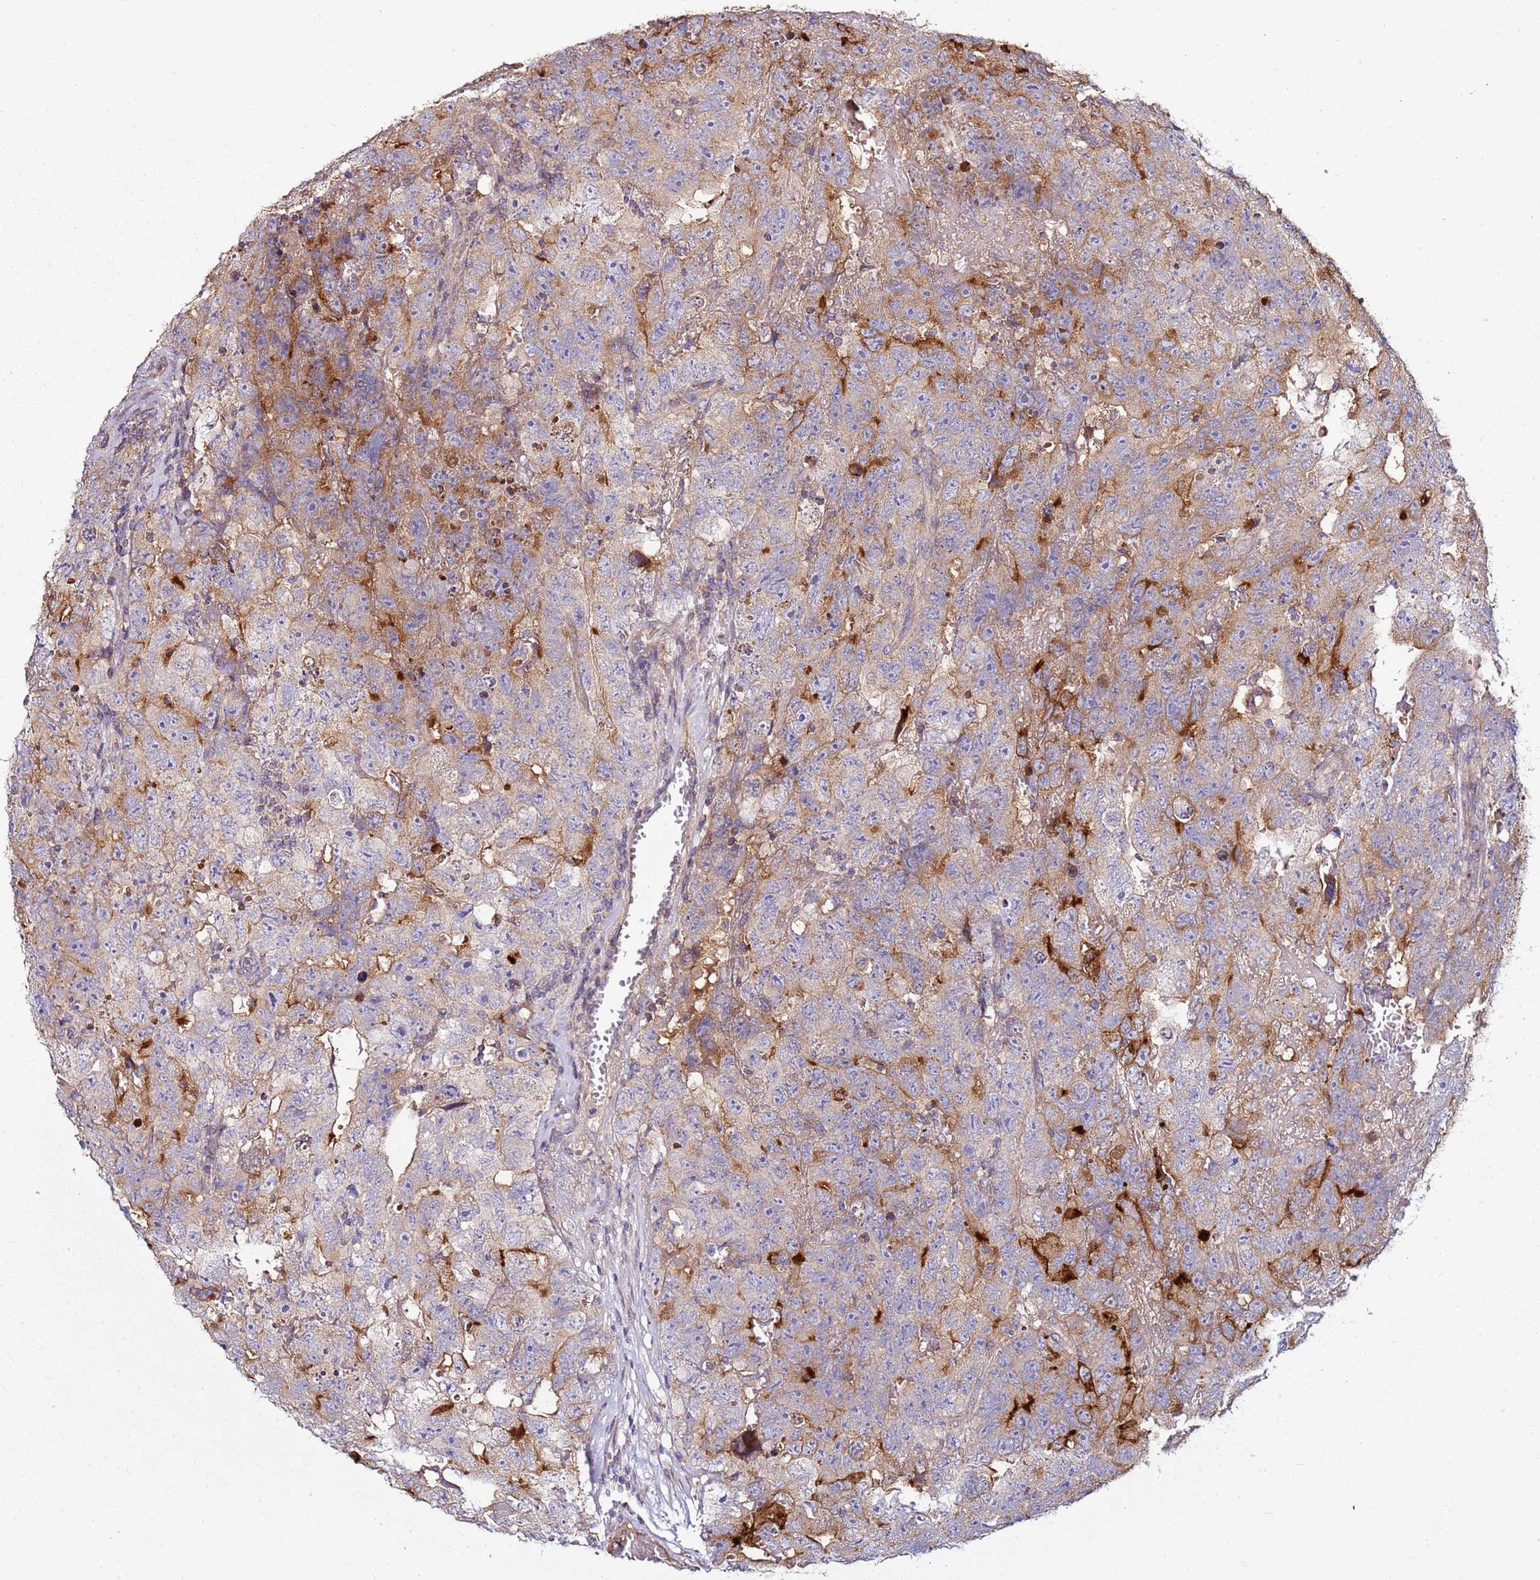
{"staining": {"intensity": "moderate", "quantity": "<25%", "location": "cytoplasmic/membranous"}, "tissue": "testis cancer", "cell_type": "Tumor cells", "image_type": "cancer", "snomed": [{"axis": "morphology", "description": "Carcinoma, Embryonal, NOS"}, {"axis": "topography", "description": "Testis"}], "caption": "Immunohistochemical staining of testis embryonal carcinoma demonstrates low levels of moderate cytoplasmic/membranous positivity in about <25% of tumor cells.", "gene": "KRTAP21-3", "patient": {"sex": "male", "age": 45}}